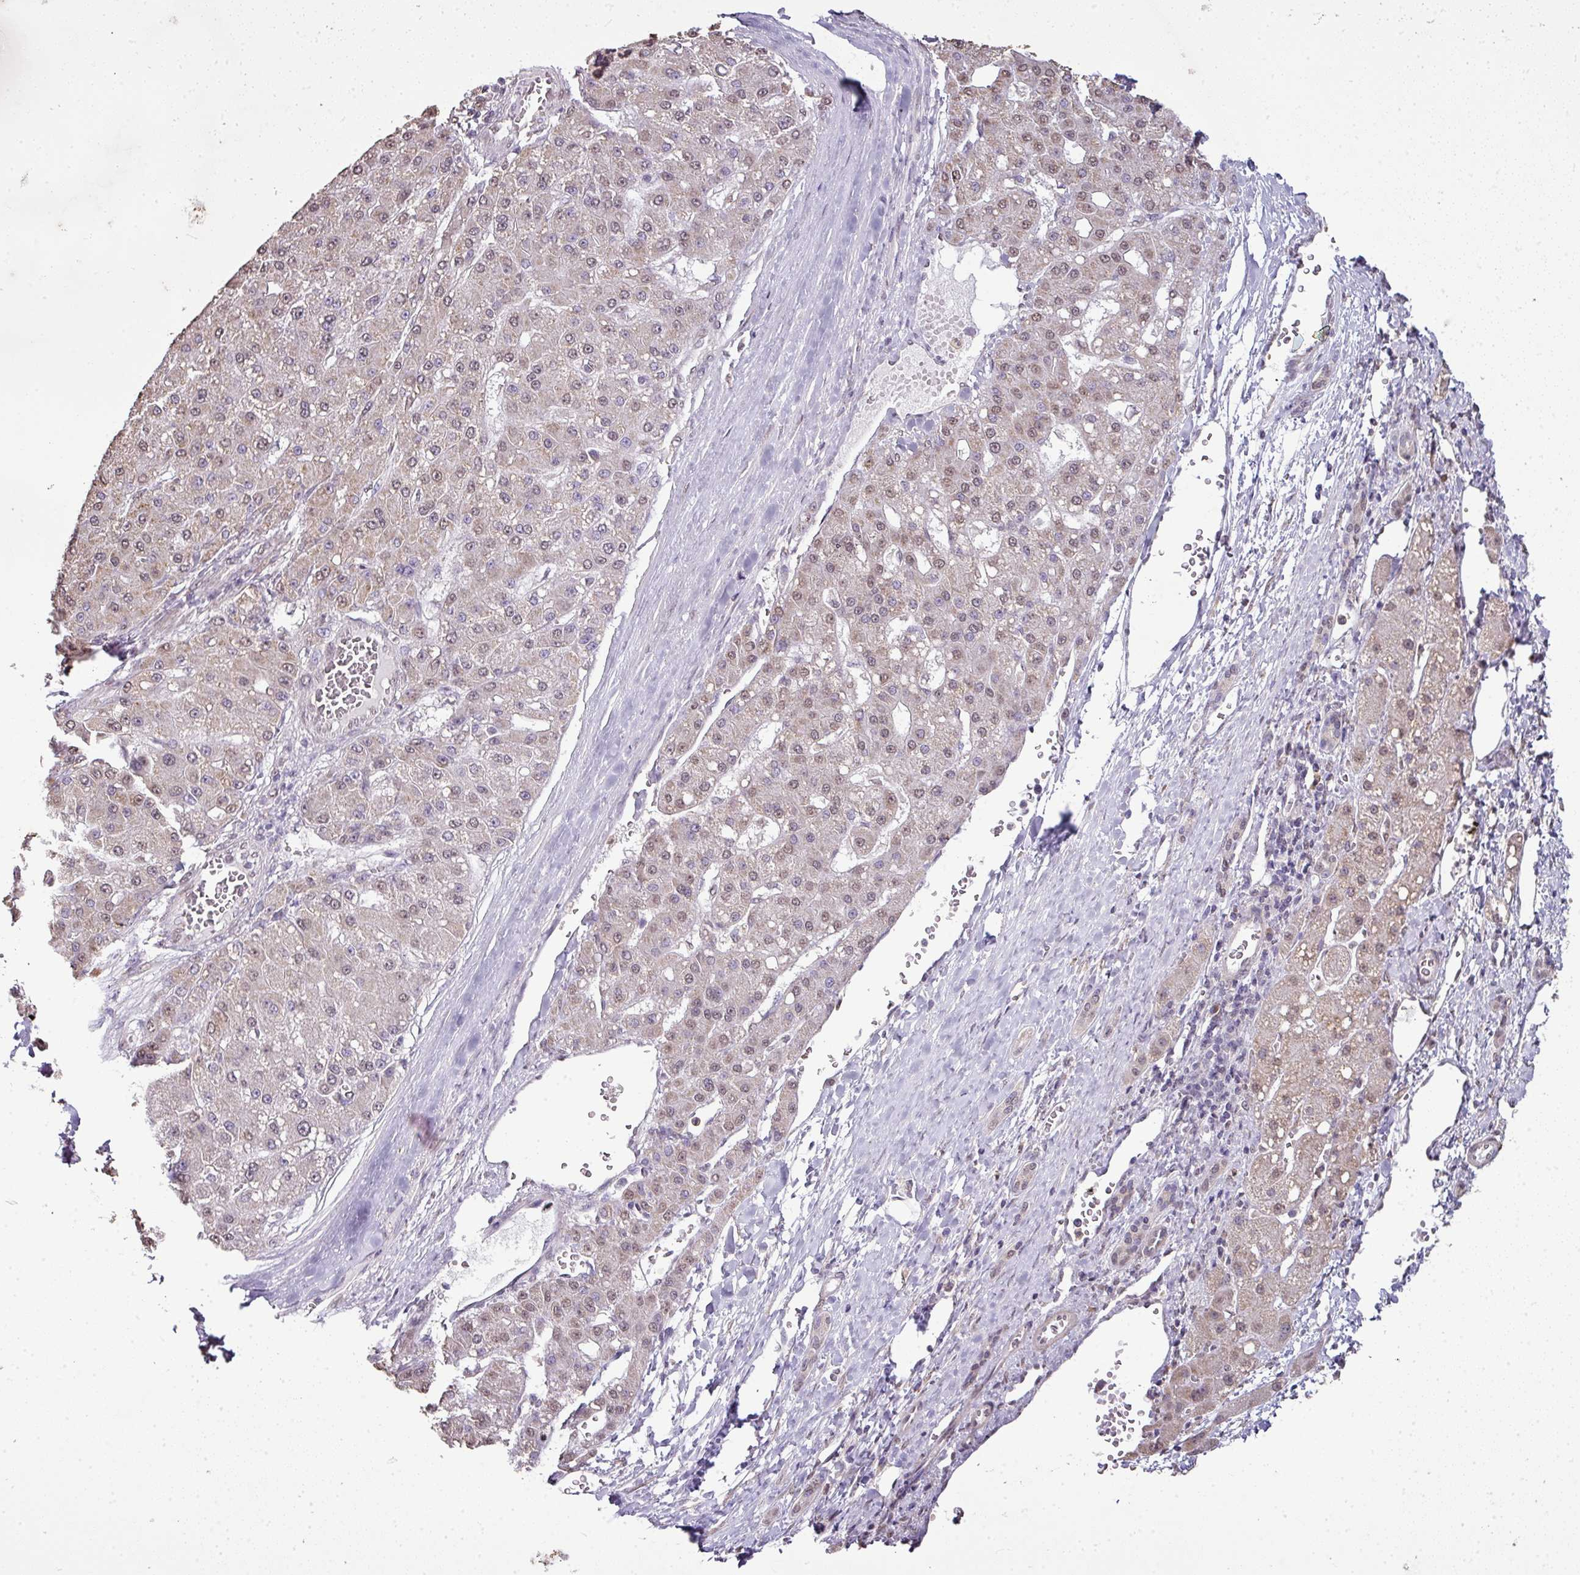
{"staining": {"intensity": "weak", "quantity": "25%-75%", "location": "cytoplasmic/membranous,nuclear"}, "tissue": "liver cancer", "cell_type": "Tumor cells", "image_type": "cancer", "snomed": [{"axis": "morphology", "description": "Carcinoma, Hepatocellular, NOS"}, {"axis": "topography", "description": "Liver"}], "caption": "This micrograph shows immunohistochemistry staining of human liver hepatocellular carcinoma, with low weak cytoplasmic/membranous and nuclear positivity in approximately 25%-75% of tumor cells.", "gene": "JPH2", "patient": {"sex": "male", "age": 67}}